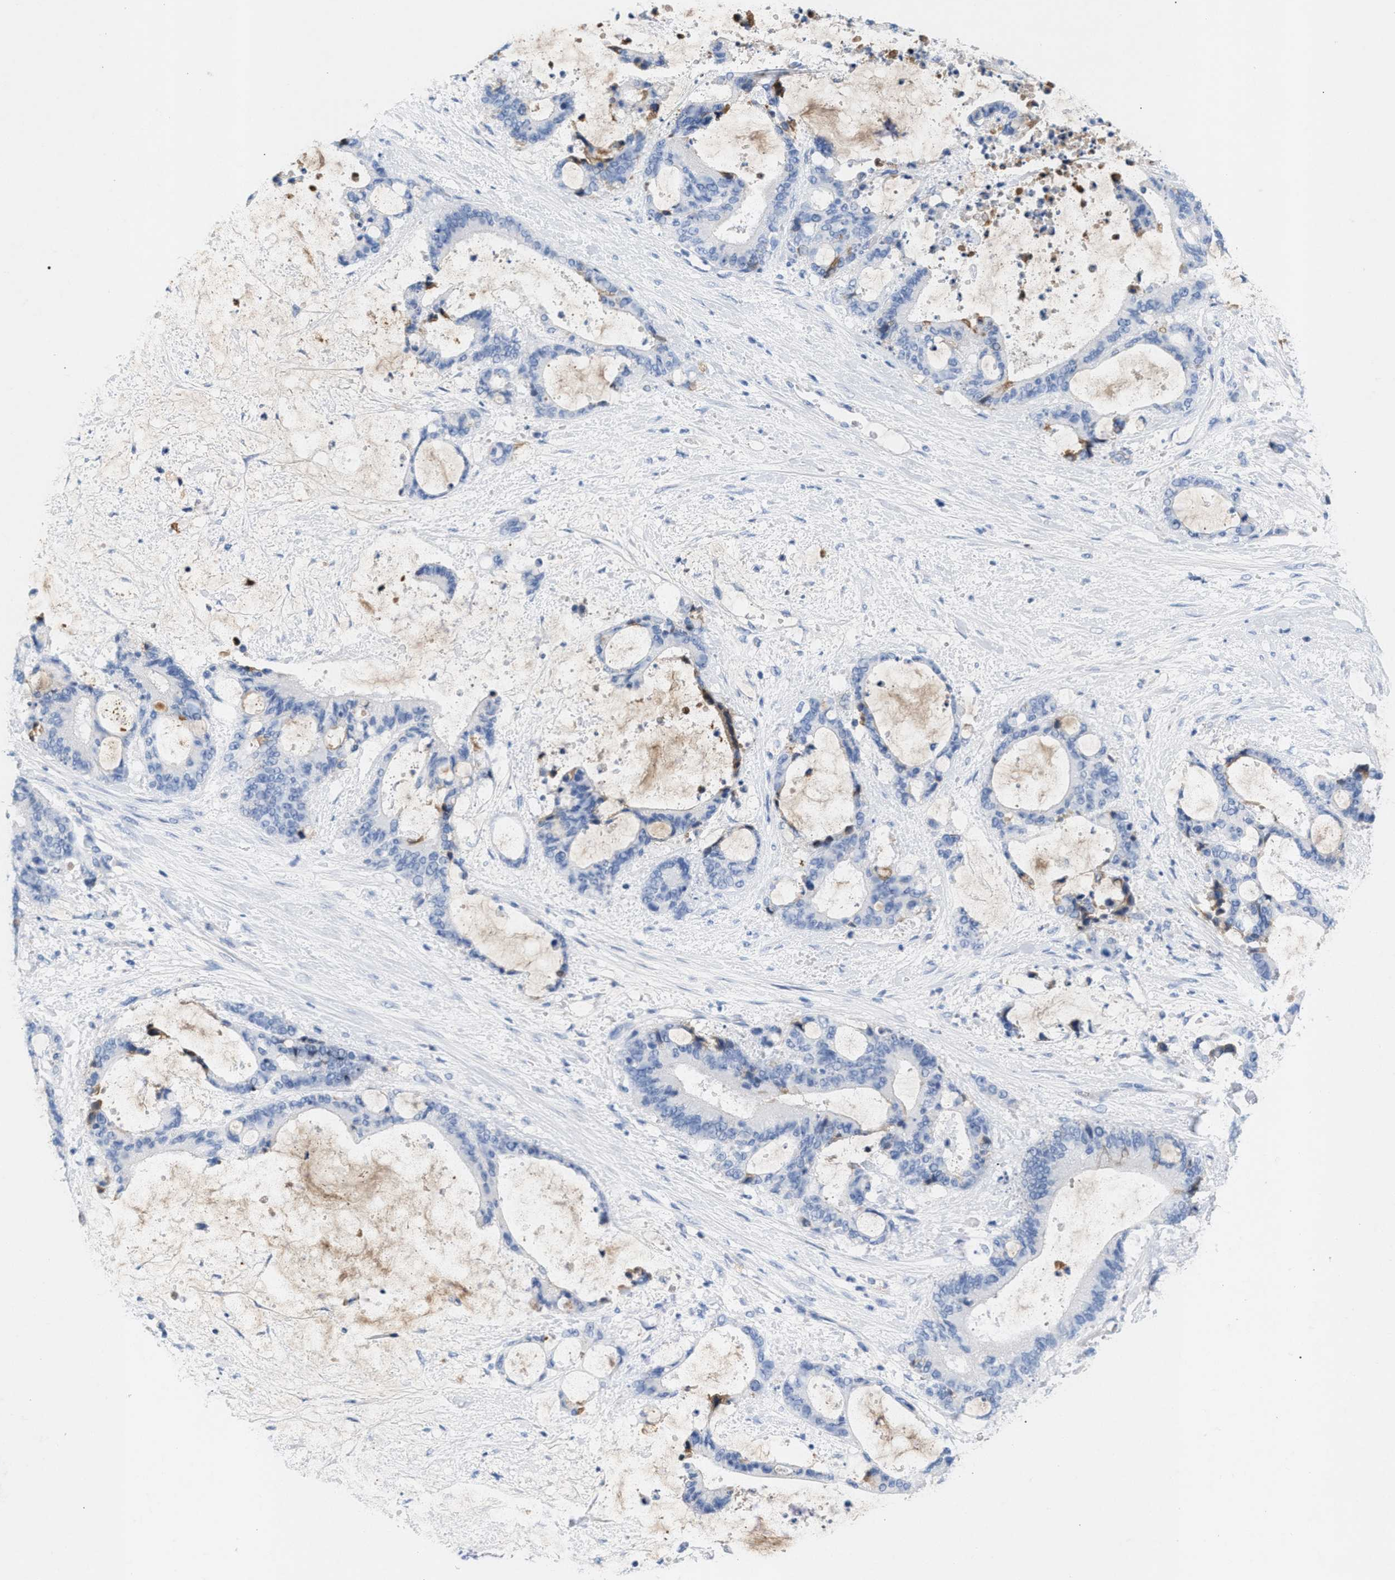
{"staining": {"intensity": "negative", "quantity": "none", "location": "none"}, "tissue": "liver cancer", "cell_type": "Tumor cells", "image_type": "cancer", "snomed": [{"axis": "morphology", "description": "Normal tissue, NOS"}, {"axis": "morphology", "description": "Cholangiocarcinoma"}, {"axis": "topography", "description": "Liver"}, {"axis": "topography", "description": "Peripheral nerve tissue"}], "caption": "Protein analysis of liver cholangiocarcinoma reveals no significant expression in tumor cells.", "gene": "APOH", "patient": {"sex": "female", "age": 73}}